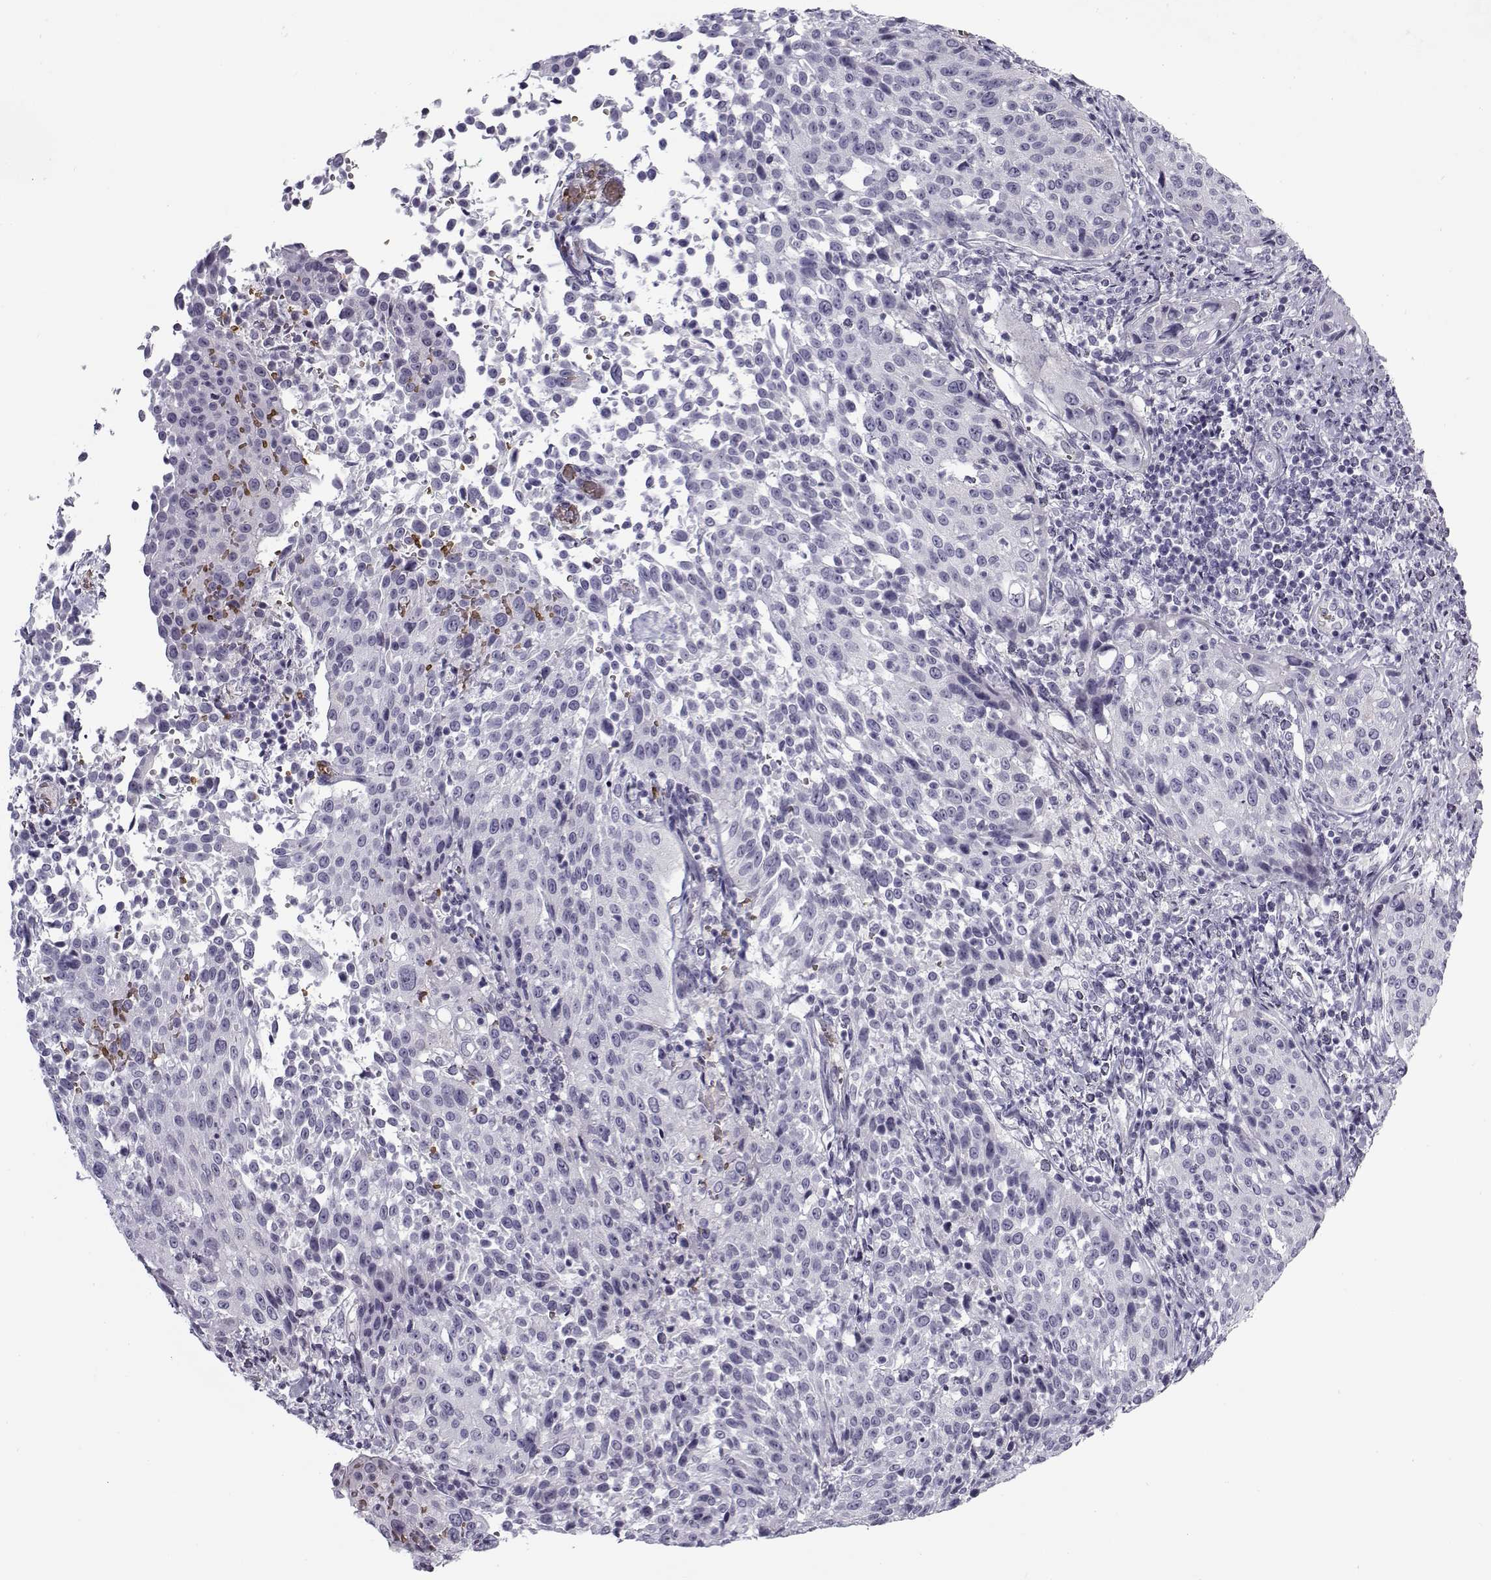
{"staining": {"intensity": "negative", "quantity": "none", "location": "none"}, "tissue": "cervical cancer", "cell_type": "Tumor cells", "image_type": "cancer", "snomed": [{"axis": "morphology", "description": "Squamous cell carcinoma, NOS"}, {"axis": "topography", "description": "Cervix"}], "caption": "This is an immunohistochemistry histopathology image of human cervical cancer. There is no expression in tumor cells.", "gene": "SNCA", "patient": {"sex": "female", "age": 26}}